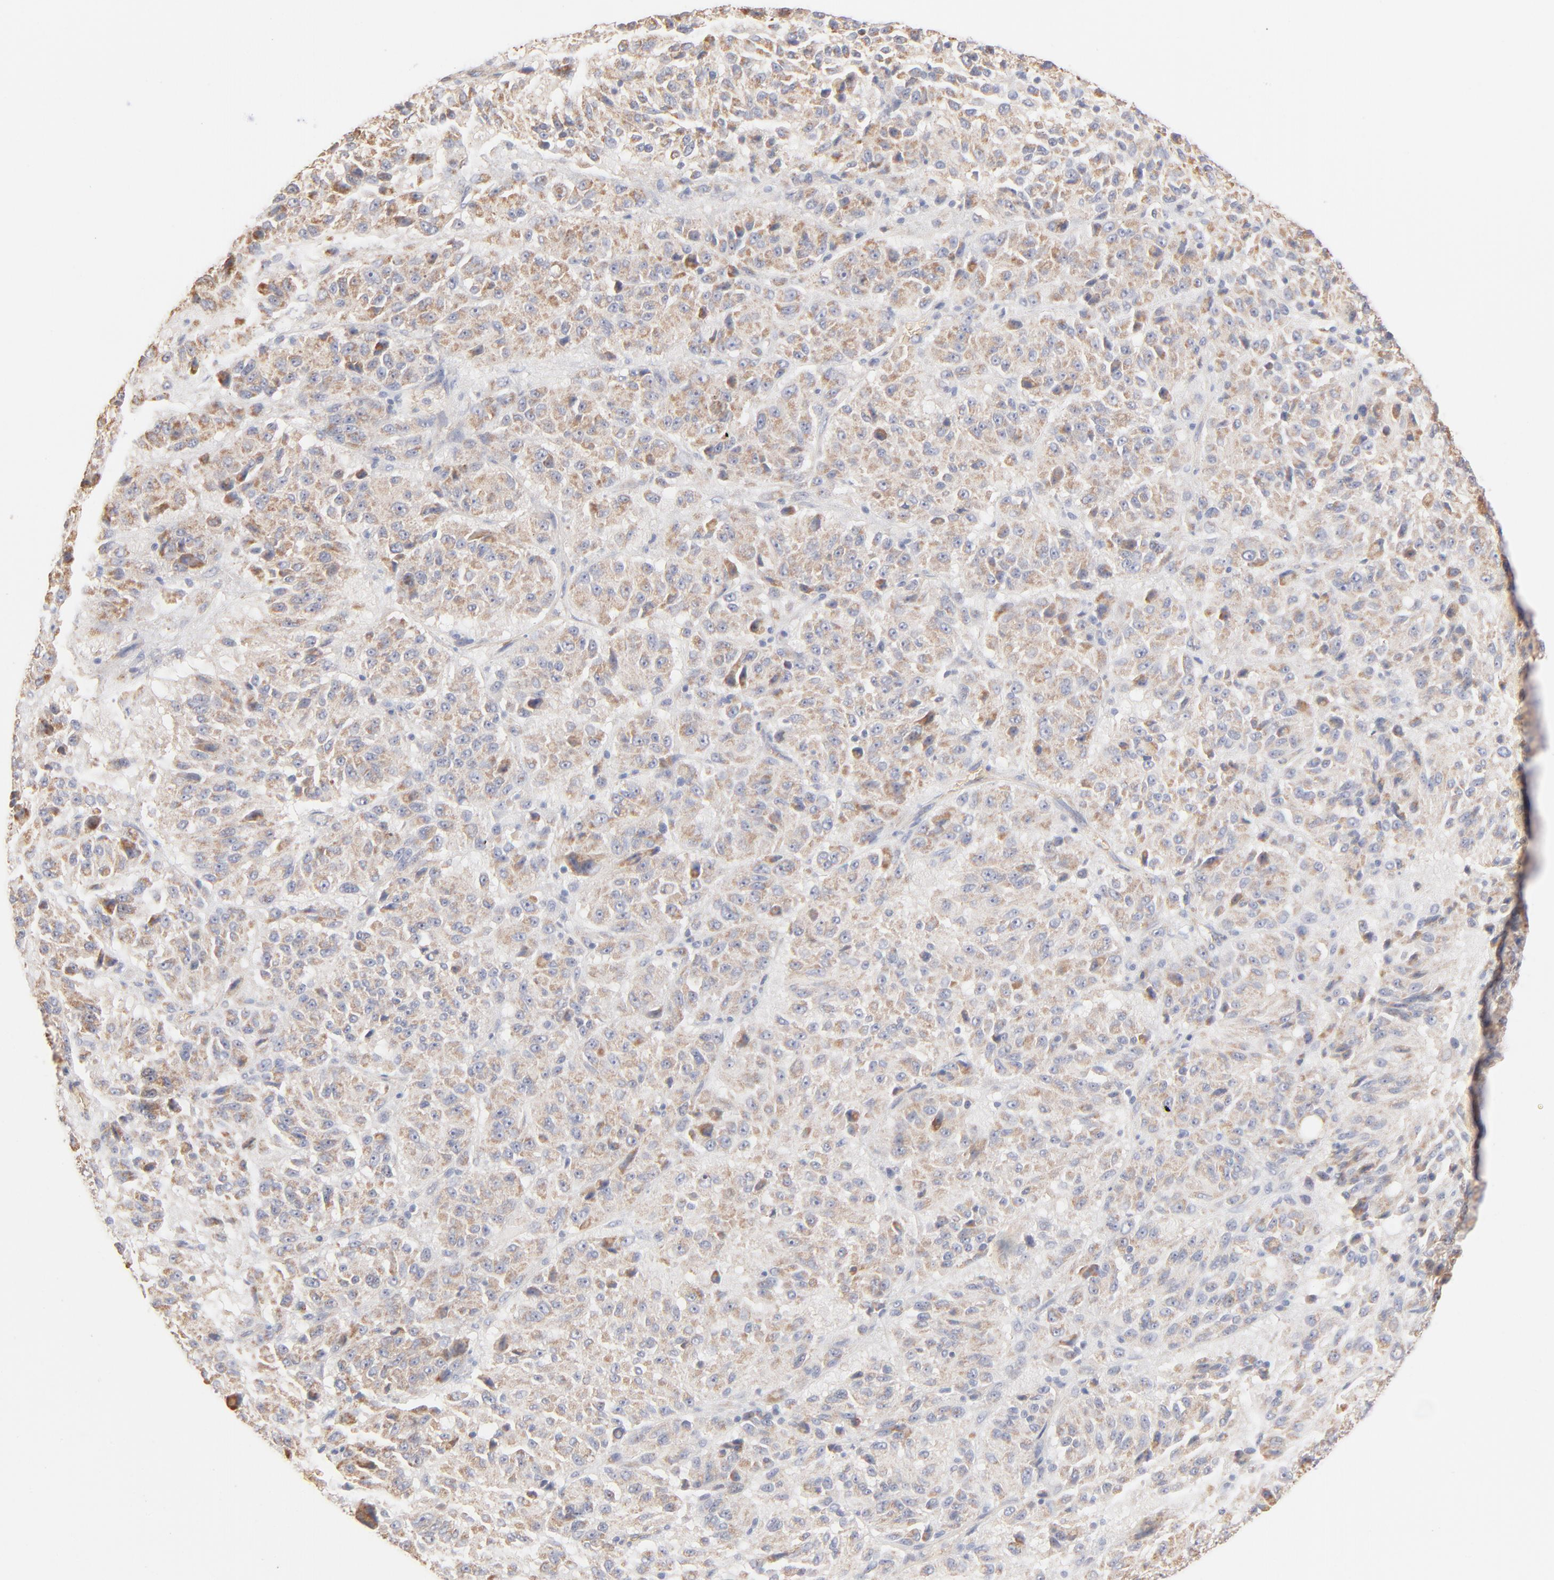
{"staining": {"intensity": "weak", "quantity": ">75%", "location": "cytoplasmic/membranous"}, "tissue": "melanoma", "cell_type": "Tumor cells", "image_type": "cancer", "snomed": [{"axis": "morphology", "description": "Malignant melanoma, Metastatic site"}, {"axis": "topography", "description": "Lung"}], "caption": "Malignant melanoma (metastatic site) stained for a protein reveals weak cytoplasmic/membranous positivity in tumor cells.", "gene": "SPTB", "patient": {"sex": "male", "age": 64}}